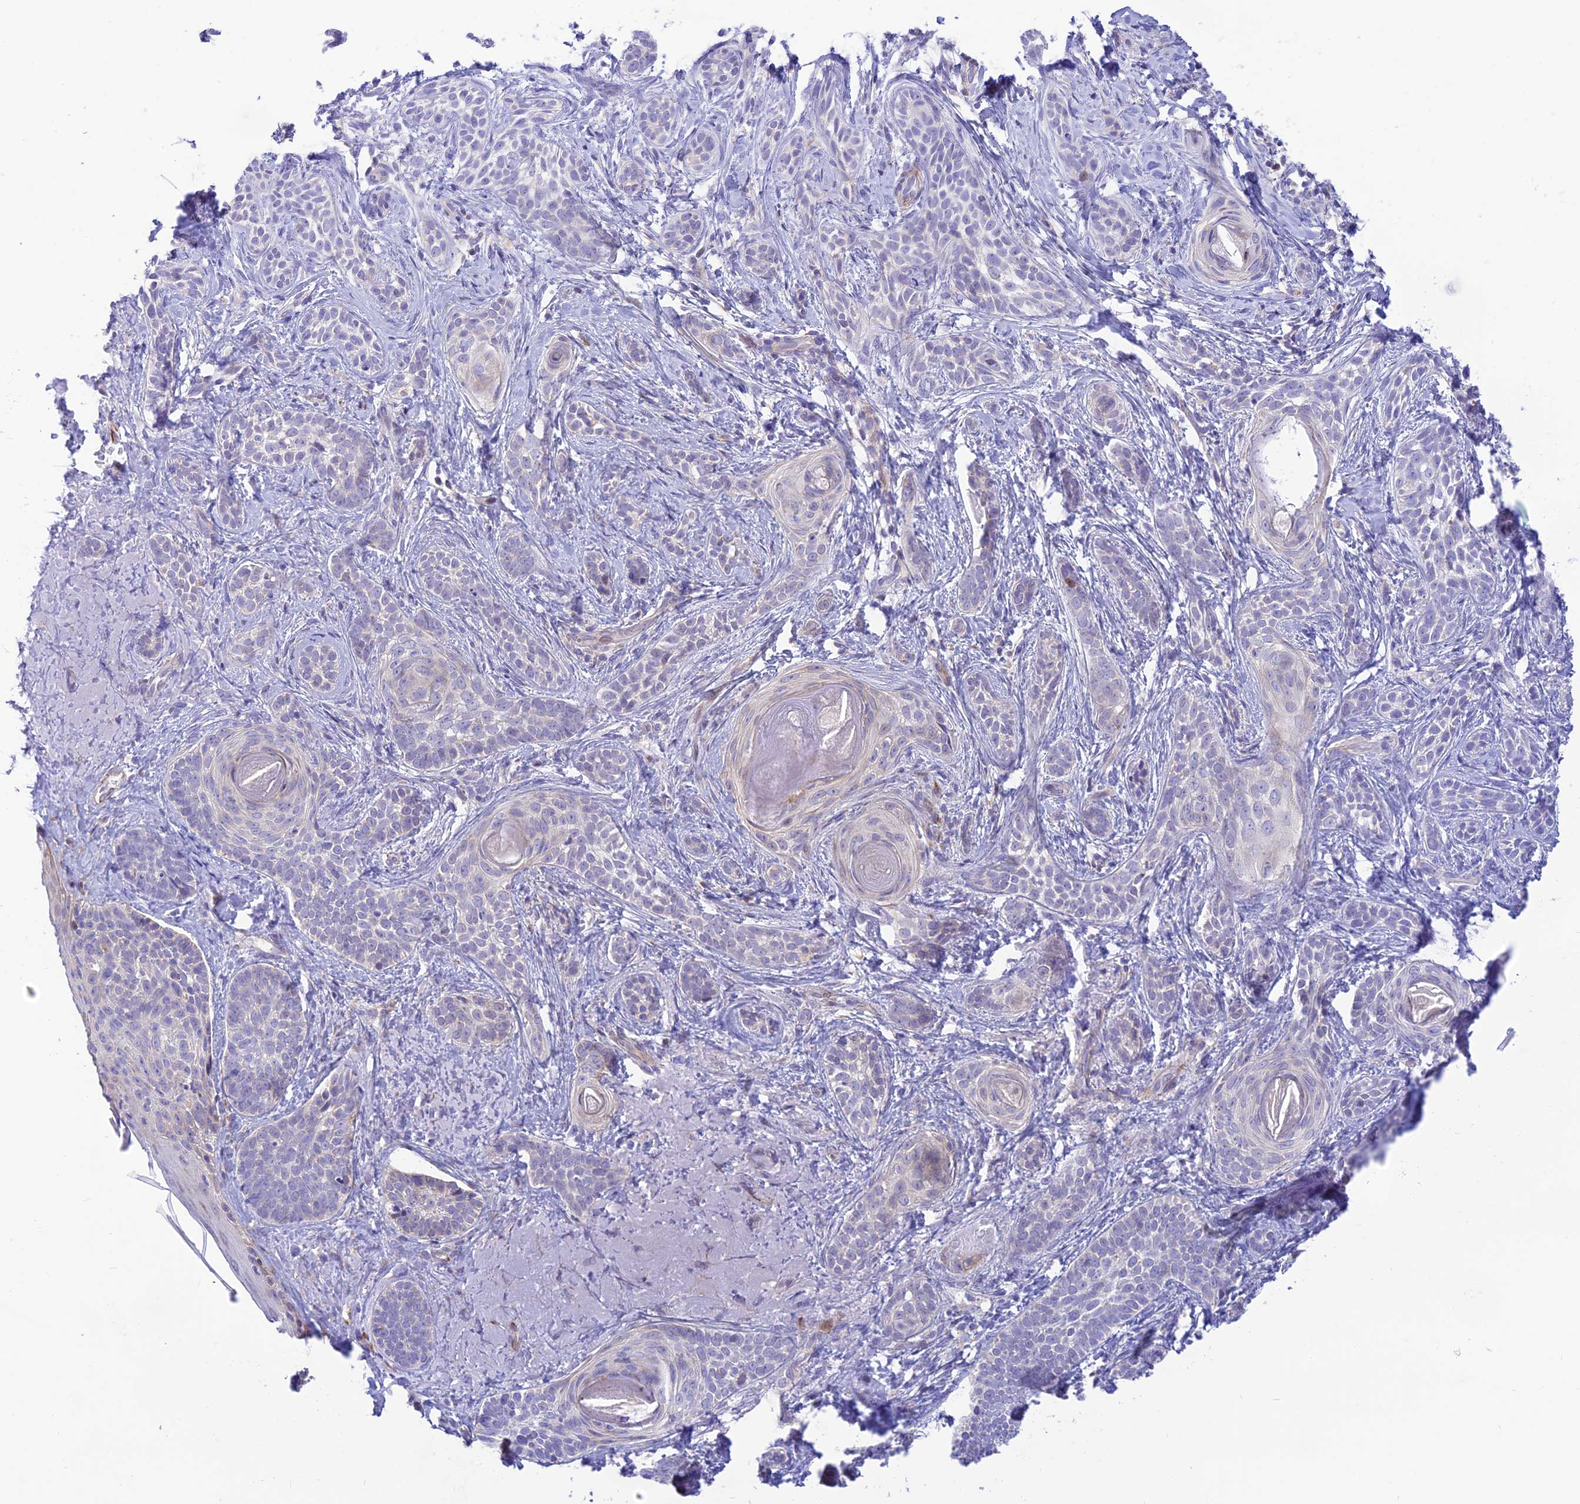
{"staining": {"intensity": "negative", "quantity": "none", "location": "none"}, "tissue": "skin cancer", "cell_type": "Tumor cells", "image_type": "cancer", "snomed": [{"axis": "morphology", "description": "Basal cell carcinoma"}, {"axis": "topography", "description": "Skin"}], "caption": "This image is of skin cancer (basal cell carcinoma) stained with IHC to label a protein in brown with the nuclei are counter-stained blue. There is no expression in tumor cells.", "gene": "FAM186B", "patient": {"sex": "male", "age": 71}}